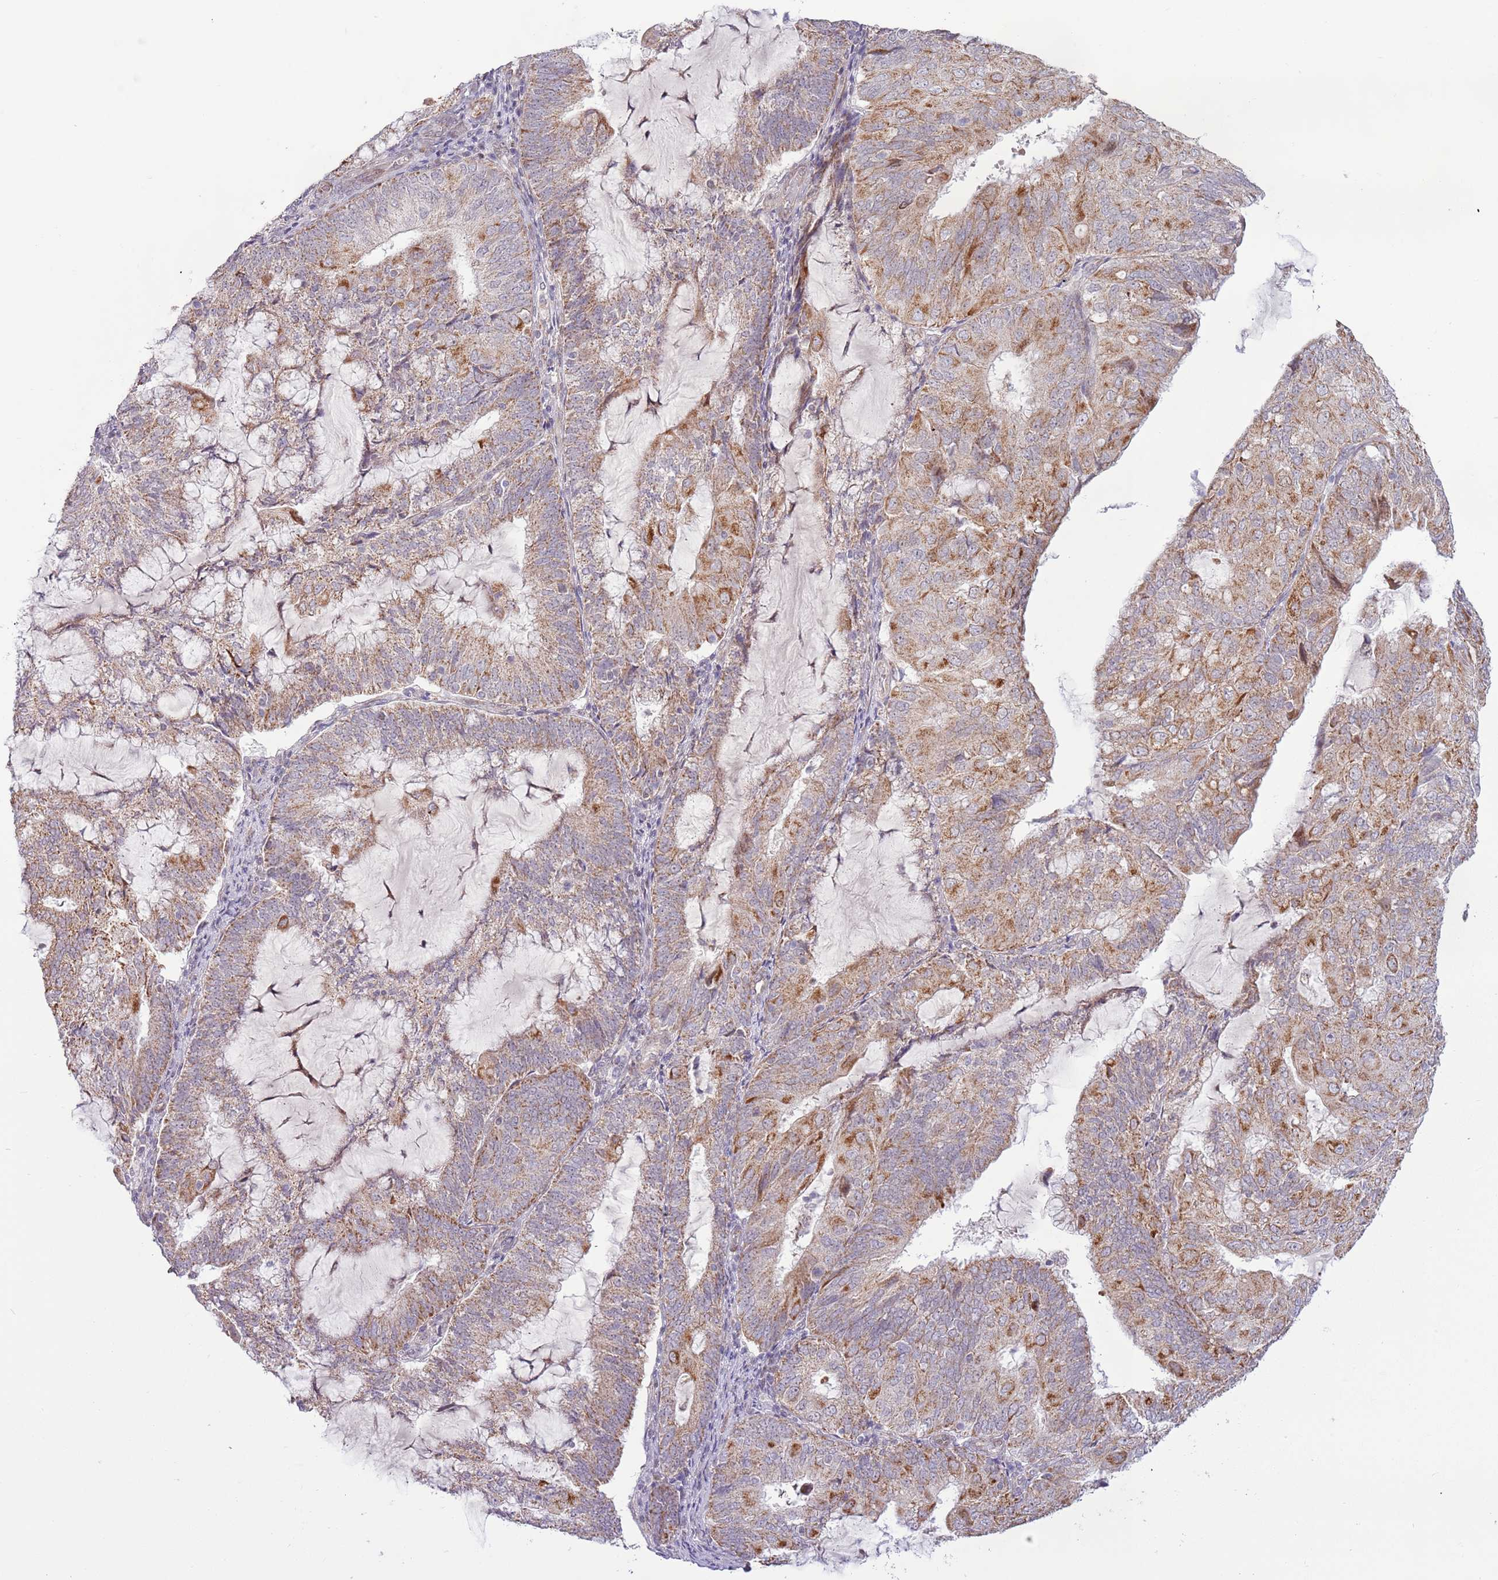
{"staining": {"intensity": "moderate", "quantity": "25%-75%", "location": "cytoplasmic/membranous"}, "tissue": "endometrial cancer", "cell_type": "Tumor cells", "image_type": "cancer", "snomed": [{"axis": "morphology", "description": "Adenocarcinoma, NOS"}, {"axis": "topography", "description": "Endometrium"}], "caption": "The immunohistochemical stain labels moderate cytoplasmic/membranous positivity in tumor cells of endometrial adenocarcinoma tissue. (DAB IHC with brightfield microscopy, high magnification).", "gene": "MLLT11", "patient": {"sex": "female", "age": 81}}